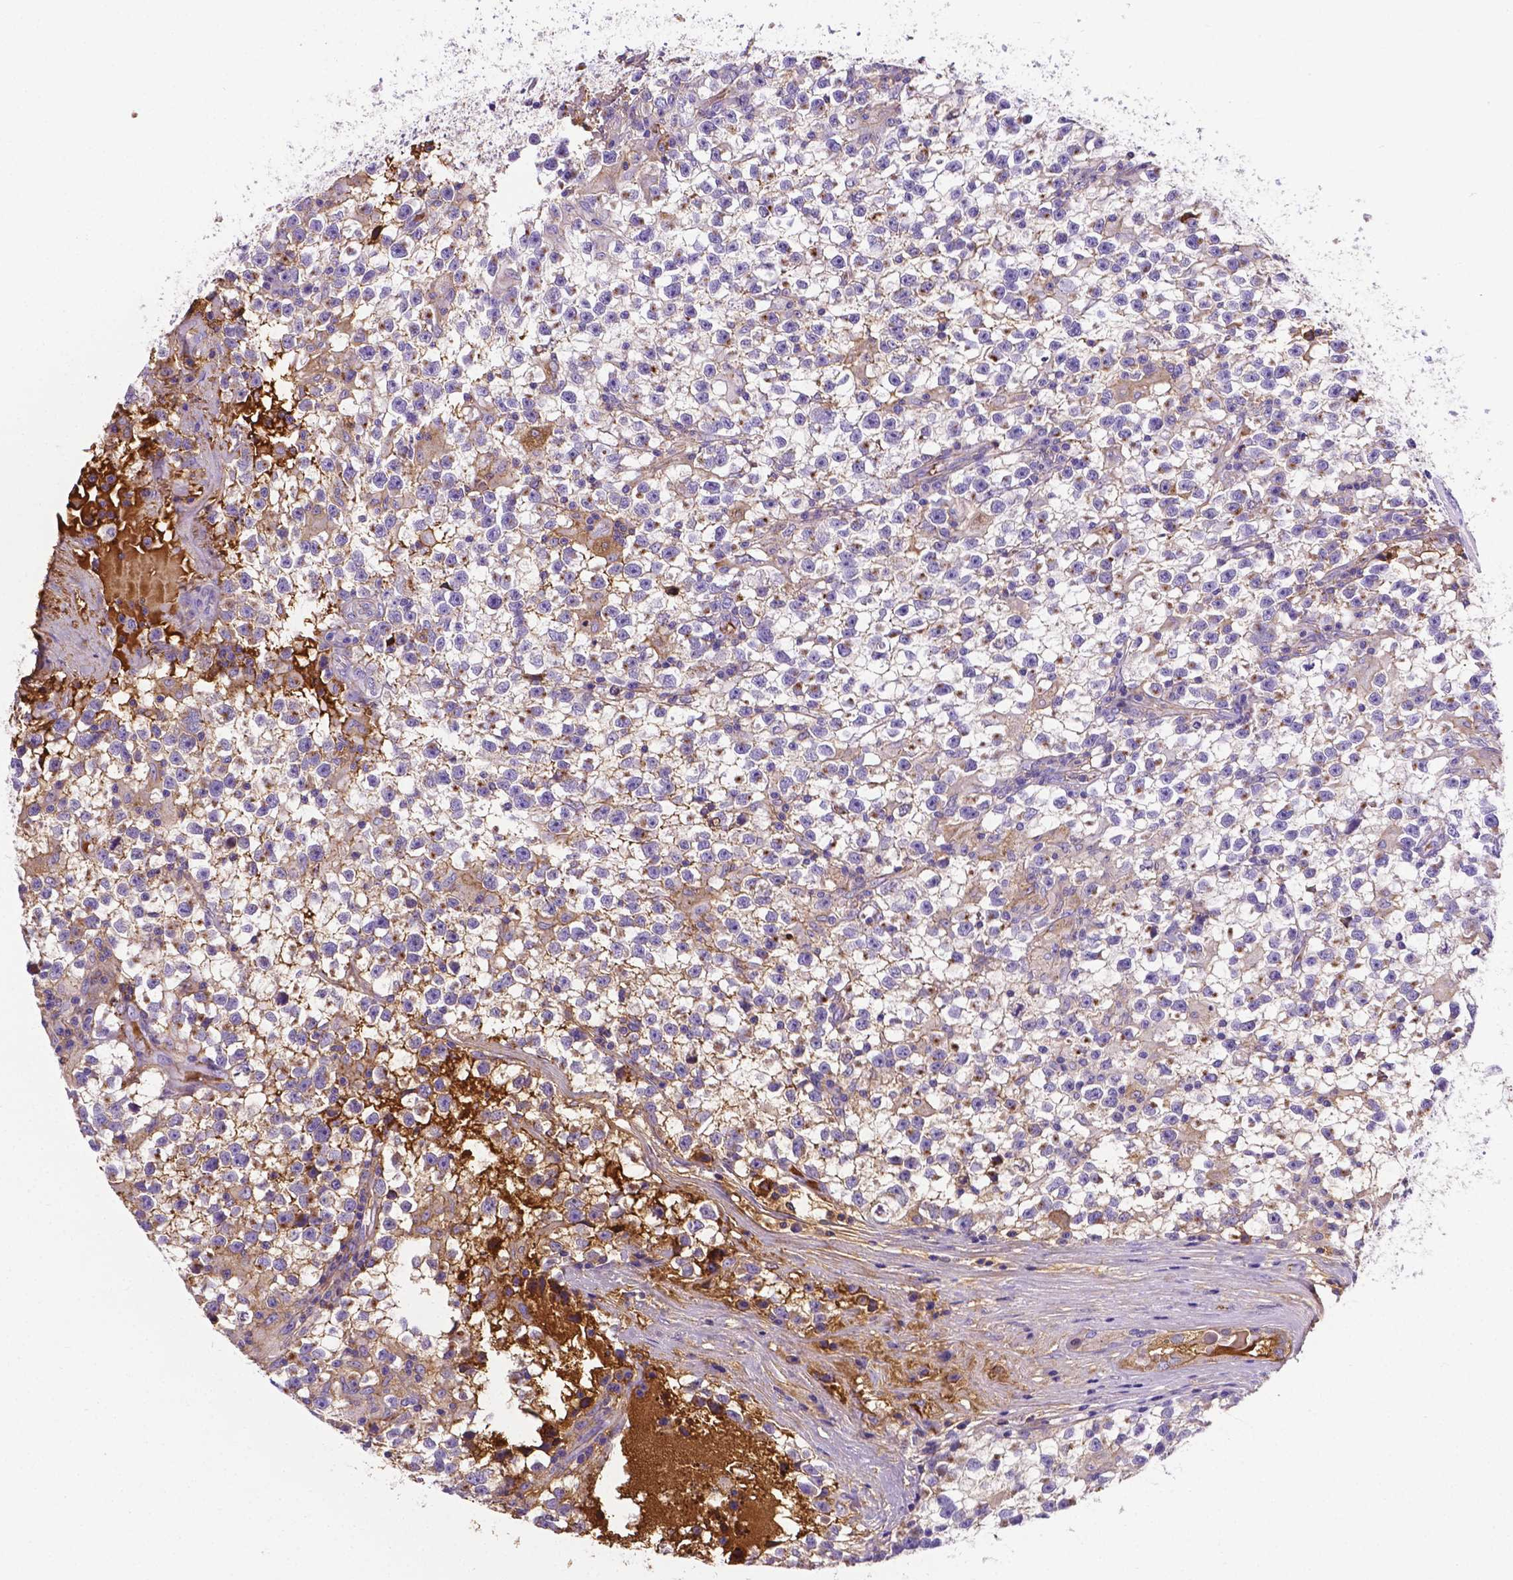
{"staining": {"intensity": "moderate", "quantity": "<25%", "location": "cytoplasmic/membranous"}, "tissue": "testis cancer", "cell_type": "Tumor cells", "image_type": "cancer", "snomed": [{"axis": "morphology", "description": "Seminoma, NOS"}, {"axis": "topography", "description": "Testis"}], "caption": "There is low levels of moderate cytoplasmic/membranous staining in tumor cells of seminoma (testis), as demonstrated by immunohistochemical staining (brown color).", "gene": "APOE", "patient": {"sex": "male", "age": 31}}